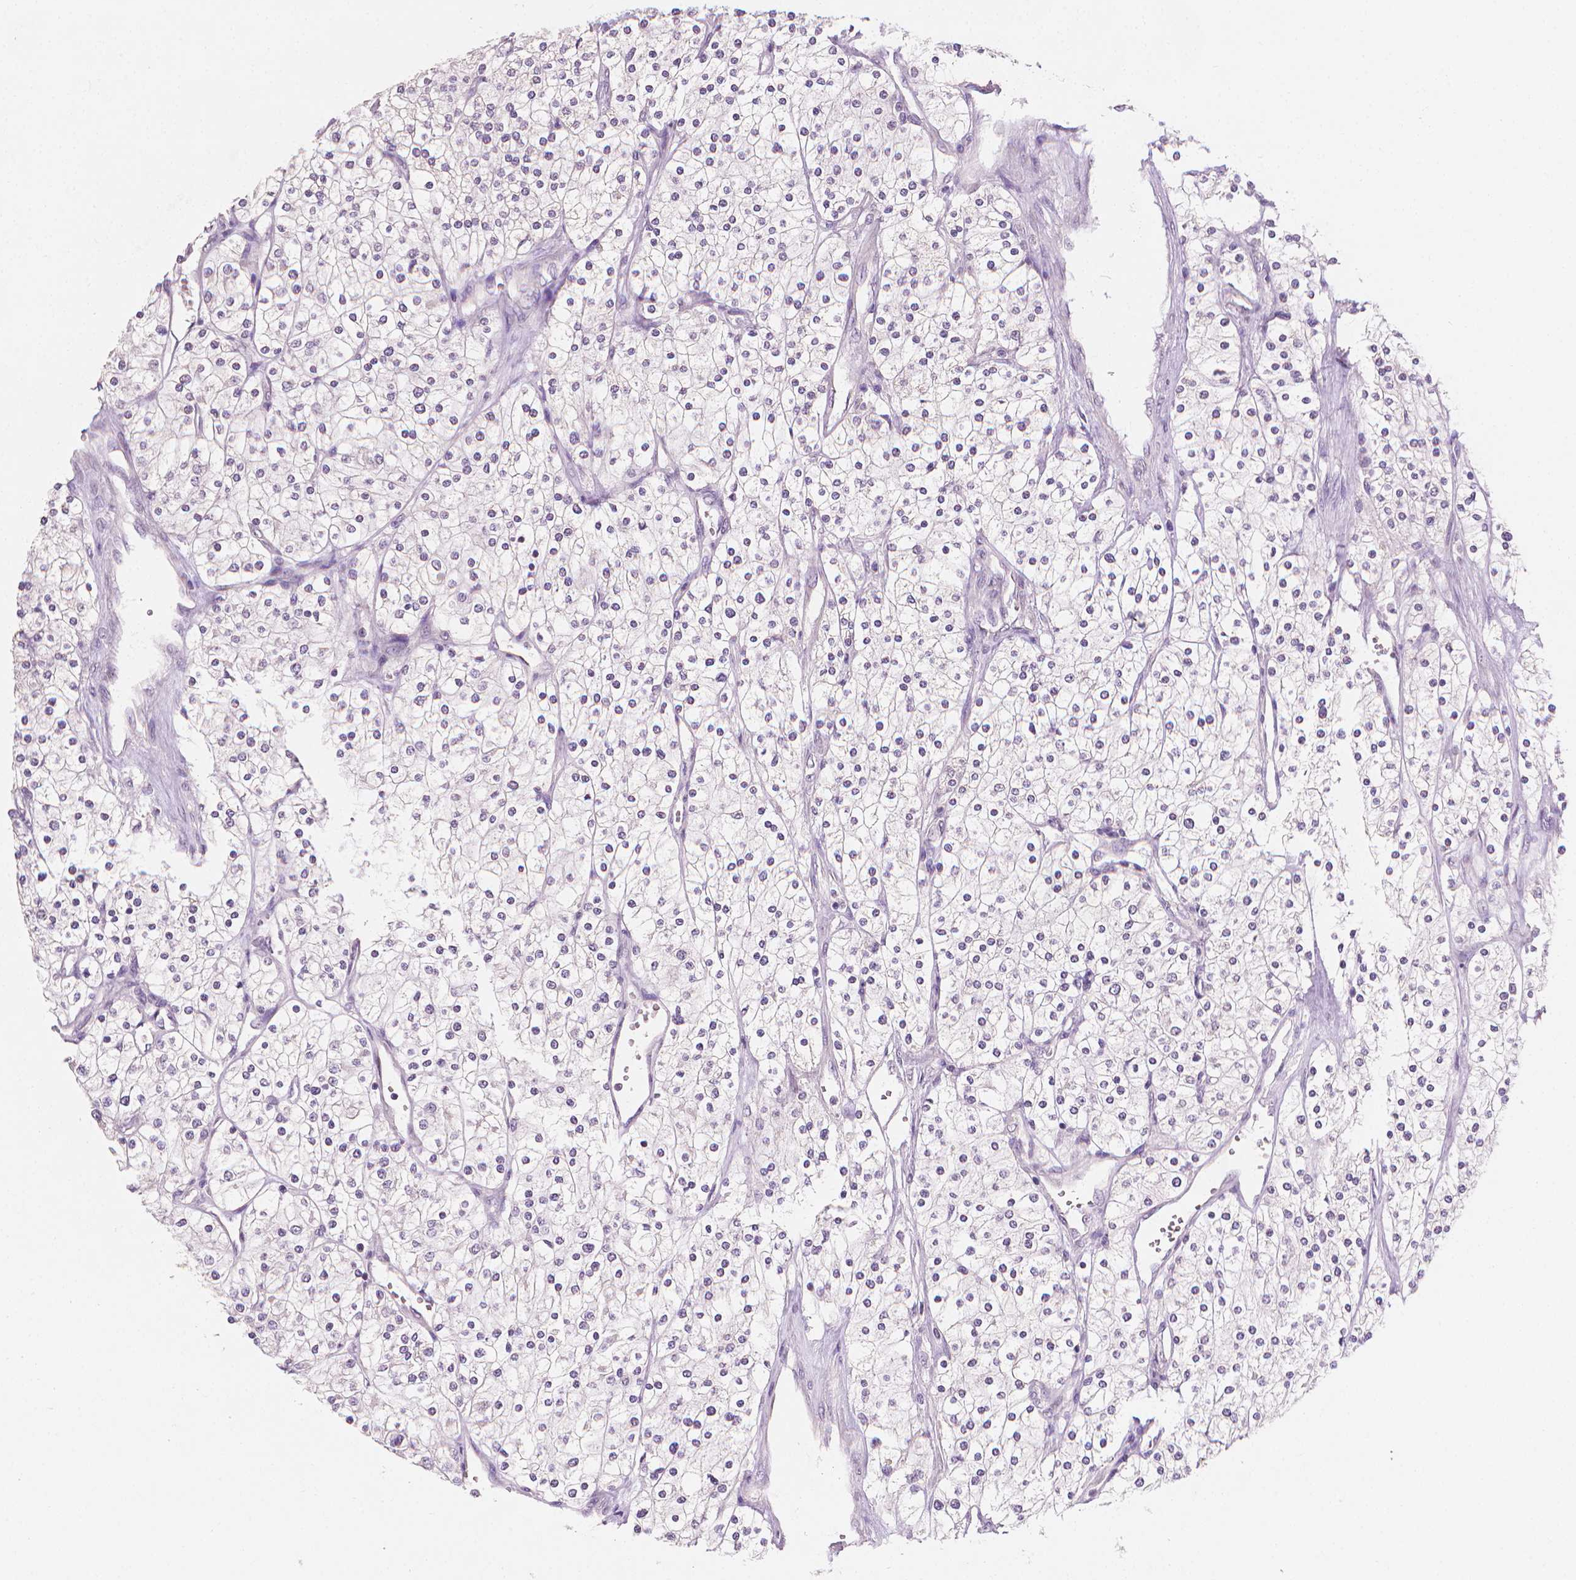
{"staining": {"intensity": "negative", "quantity": "none", "location": "none"}, "tissue": "renal cancer", "cell_type": "Tumor cells", "image_type": "cancer", "snomed": [{"axis": "morphology", "description": "Adenocarcinoma, NOS"}, {"axis": "topography", "description": "Kidney"}], "caption": "The image demonstrates no staining of tumor cells in renal cancer.", "gene": "FASN", "patient": {"sex": "male", "age": 80}}